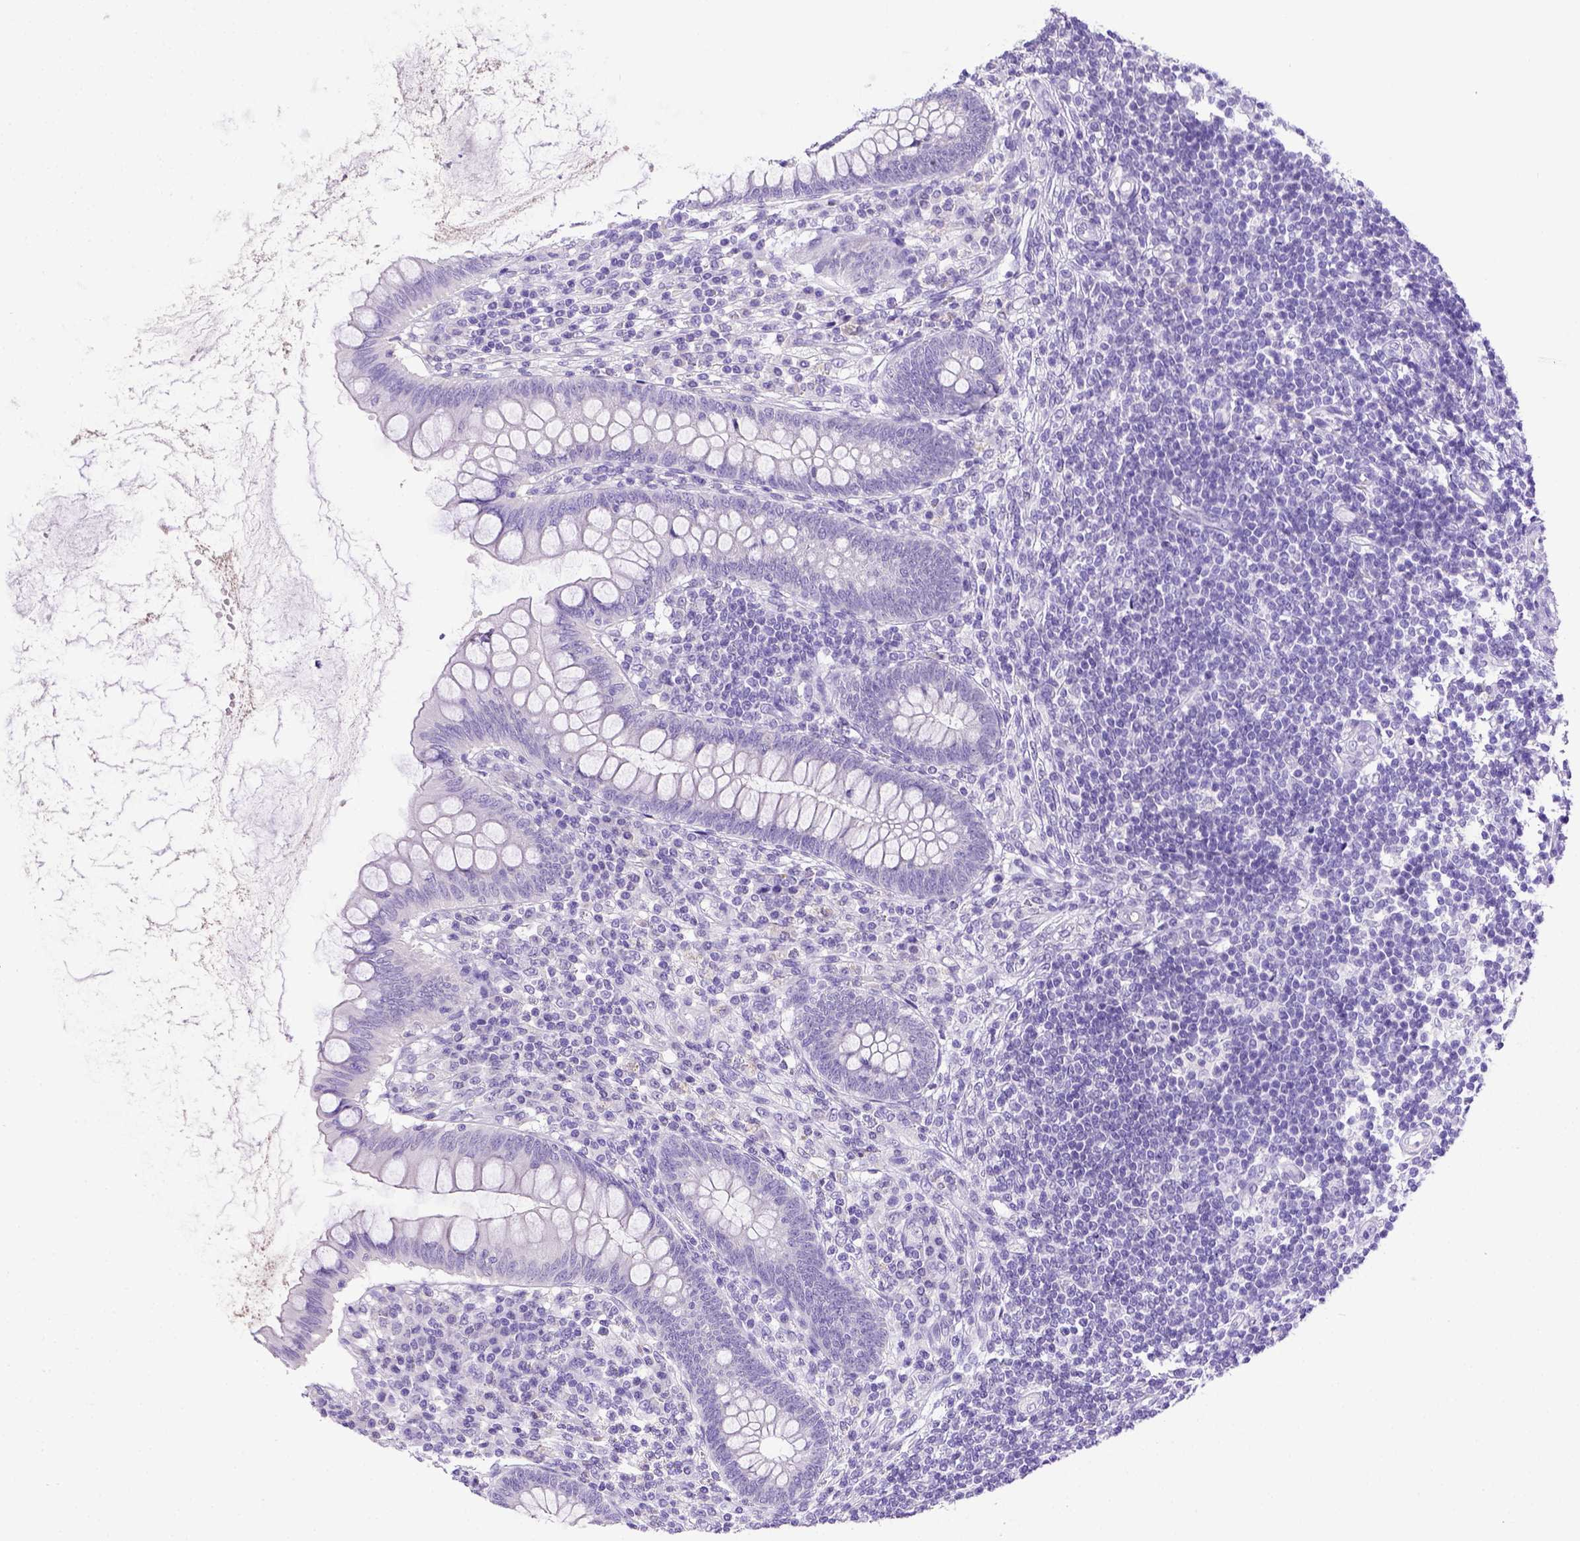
{"staining": {"intensity": "negative", "quantity": "none", "location": "none"}, "tissue": "appendix", "cell_type": "Glandular cells", "image_type": "normal", "snomed": [{"axis": "morphology", "description": "Normal tissue, NOS"}, {"axis": "topography", "description": "Appendix"}], "caption": "Micrograph shows no protein staining in glandular cells of unremarkable appendix.", "gene": "ESR1", "patient": {"sex": "female", "age": 57}}